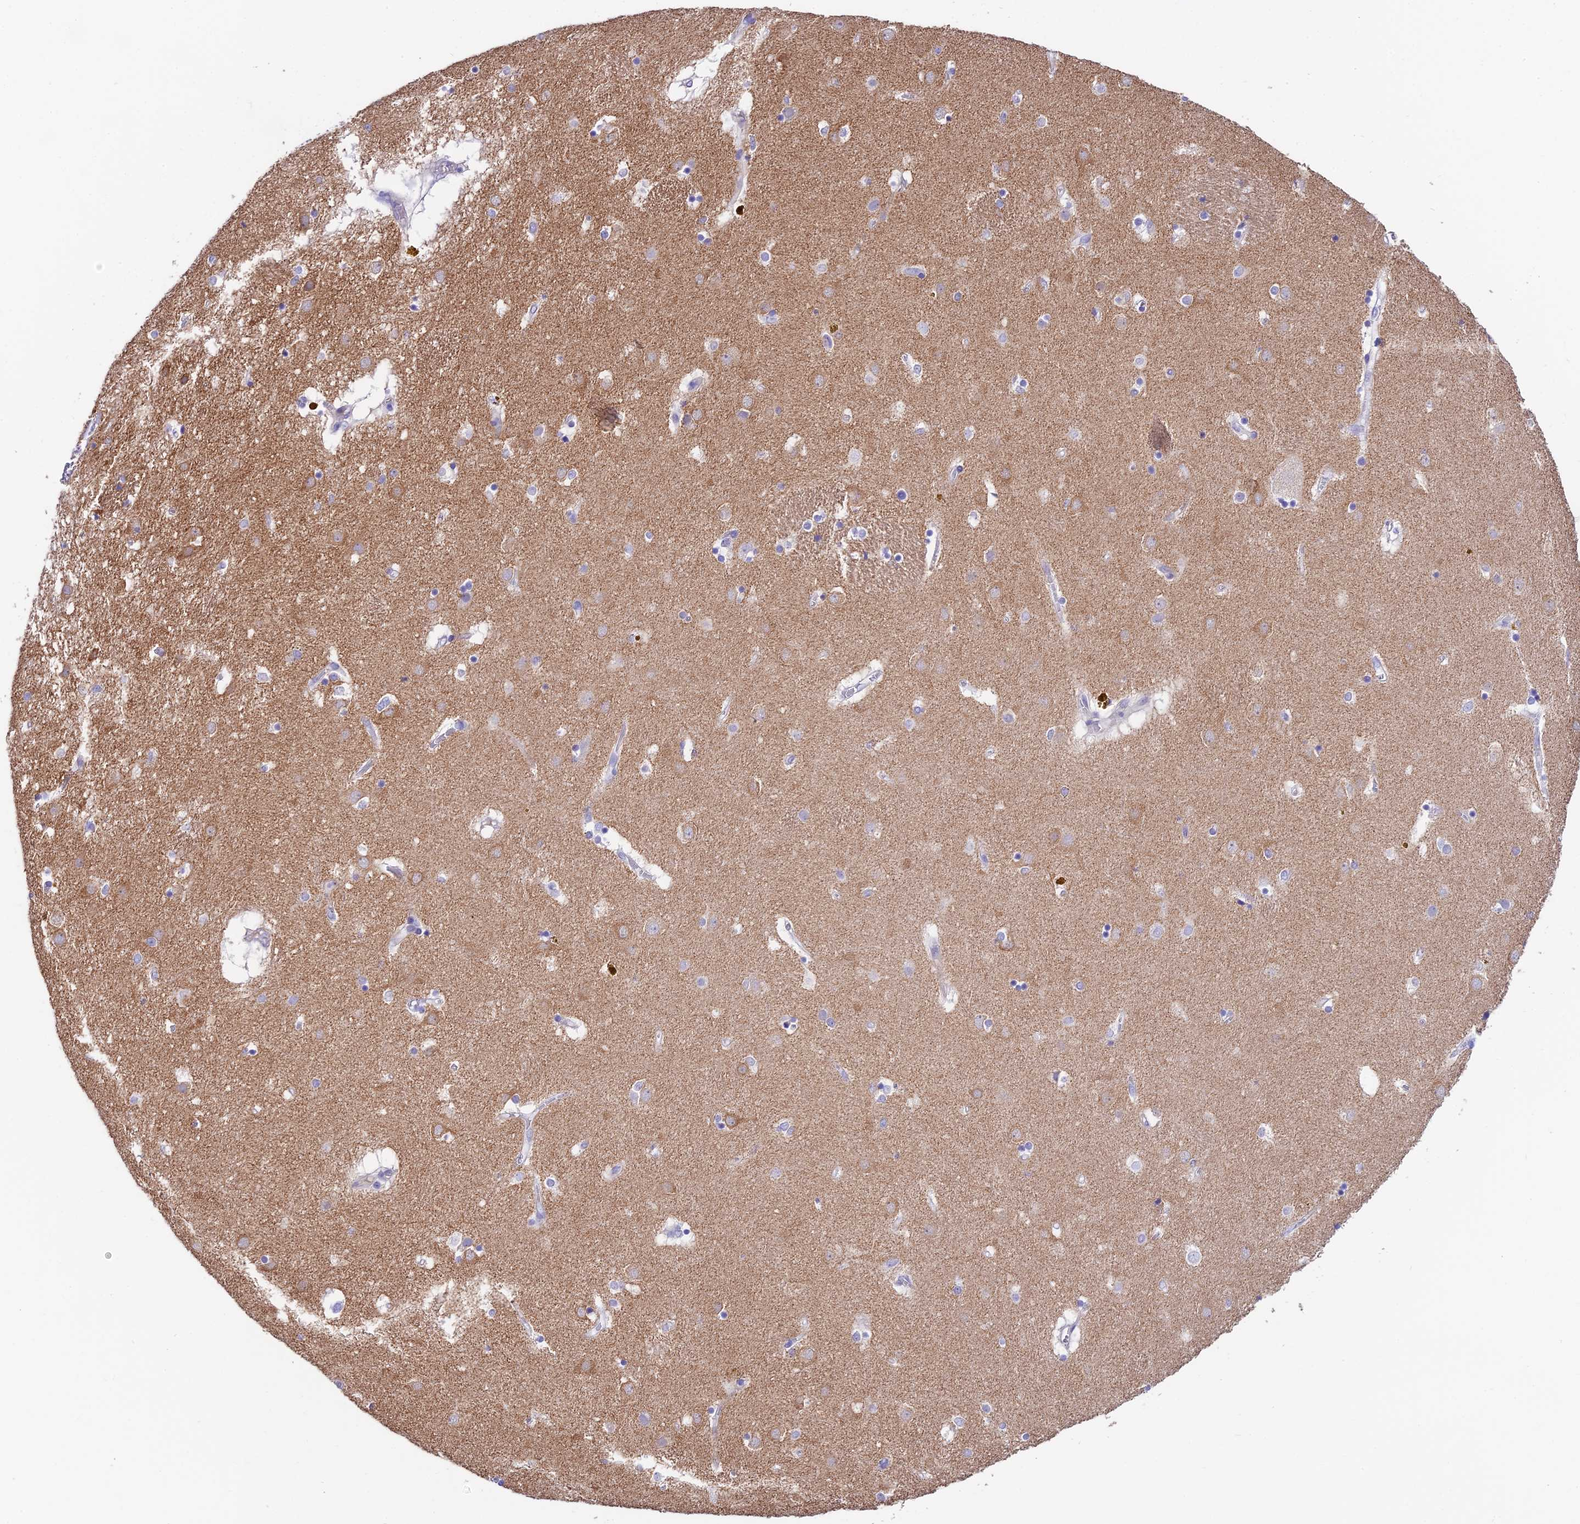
{"staining": {"intensity": "negative", "quantity": "none", "location": "none"}, "tissue": "caudate", "cell_type": "Glial cells", "image_type": "normal", "snomed": [{"axis": "morphology", "description": "Normal tissue, NOS"}, {"axis": "topography", "description": "Lateral ventricle wall"}], "caption": "Glial cells show no significant staining in unremarkable caudate.", "gene": "DUSP29", "patient": {"sex": "male", "age": 70}}